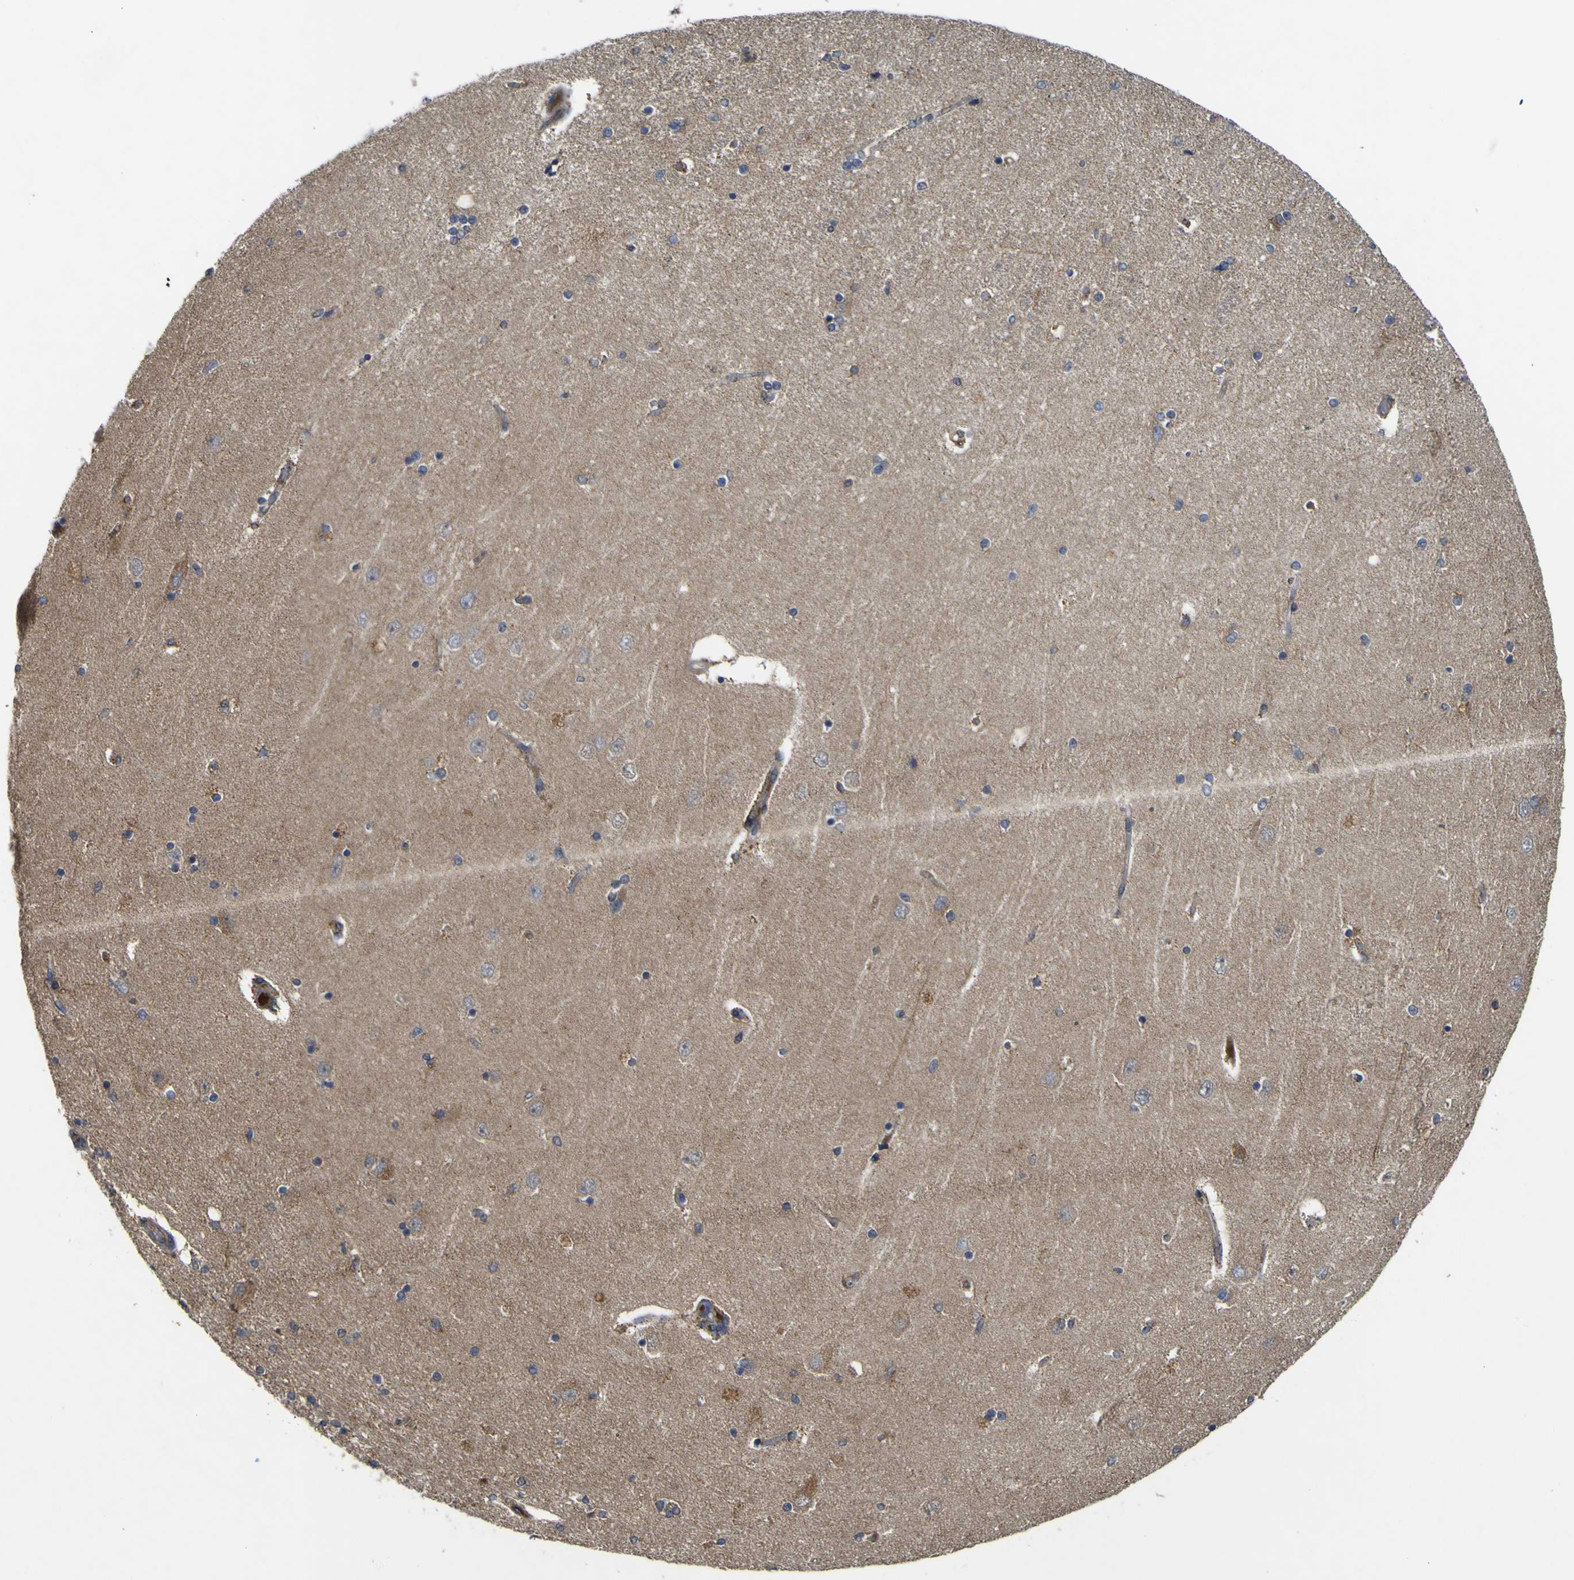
{"staining": {"intensity": "negative", "quantity": "none", "location": "none"}, "tissue": "hippocampus", "cell_type": "Glial cells", "image_type": "normal", "snomed": [{"axis": "morphology", "description": "Normal tissue, NOS"}, {"axis": "topography", "description": "Hippocampus"}], "caption": "Immunohistochemistry (IHC) photomicrograph of unremarkable hippocampus: hippocampus stained with DAB displays no significant protein expression in glial cells.", "gene": "IRAK2", "patient": {"sex": "female", "age": 54}}